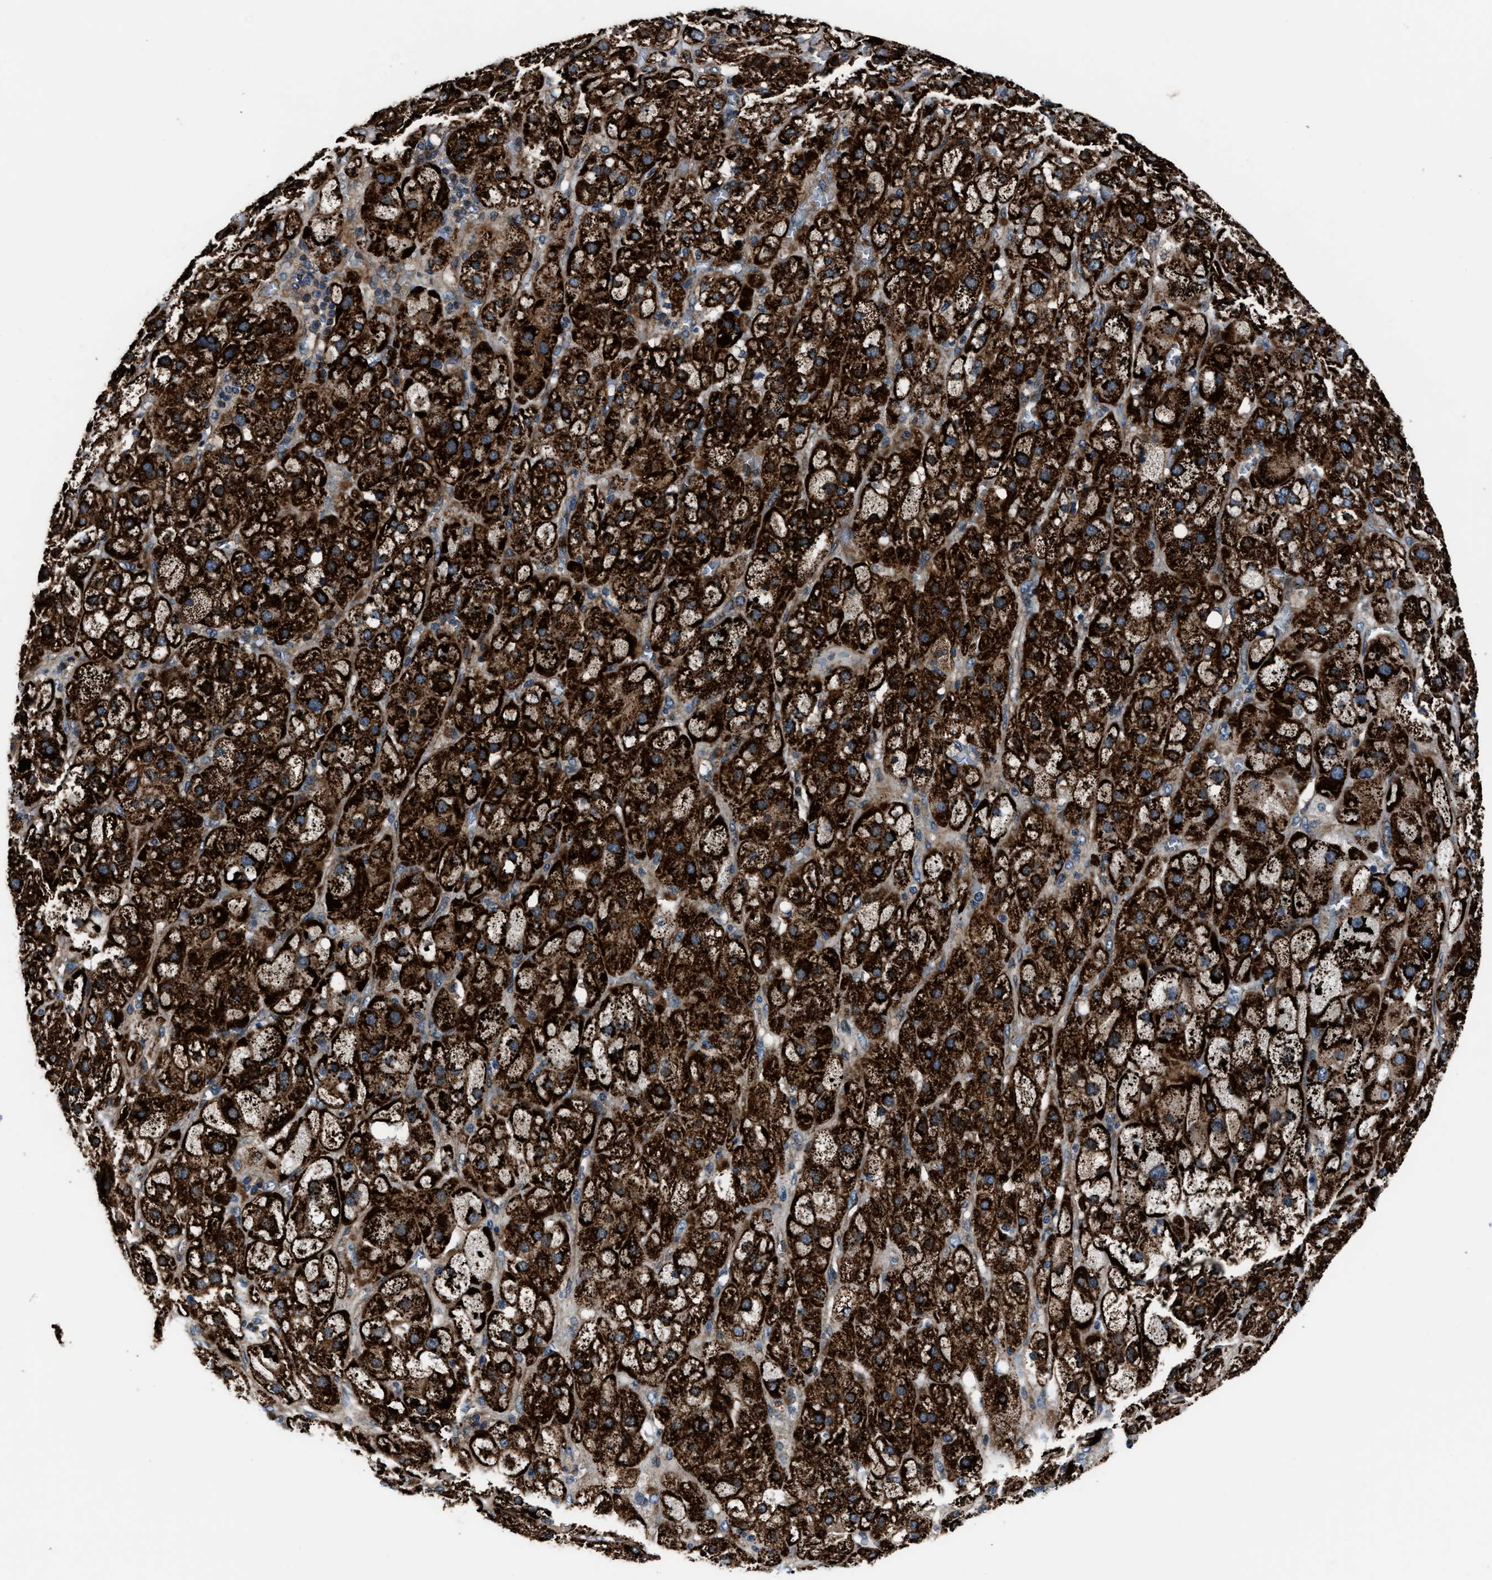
{"staining": {"intensity": "strong", "quantity": ">75%", "location": "cytoplasmic/membranous"}, "tissue": "adrenal gland", "cell_type": "Glandular cells", "image_type": "normal", "snomed": [{"axis": "morphology", "description": "Normal tissue, NOS"}, {"axis": "topography", "description": "Adrenal gland"}], "caption": "IHC photomicrograph of normal adrenal gland: adrenal gland stained using immunohistochemistry (IHC) exhibits high levels of strong protein expression localized specifically in the cytoplasmic/membranous of glandular cells, appearing as a cytoplasmic/membranous brown color.", "gene": "ENSG00000281039", "patient": {"sex": "female", "age": 47}}